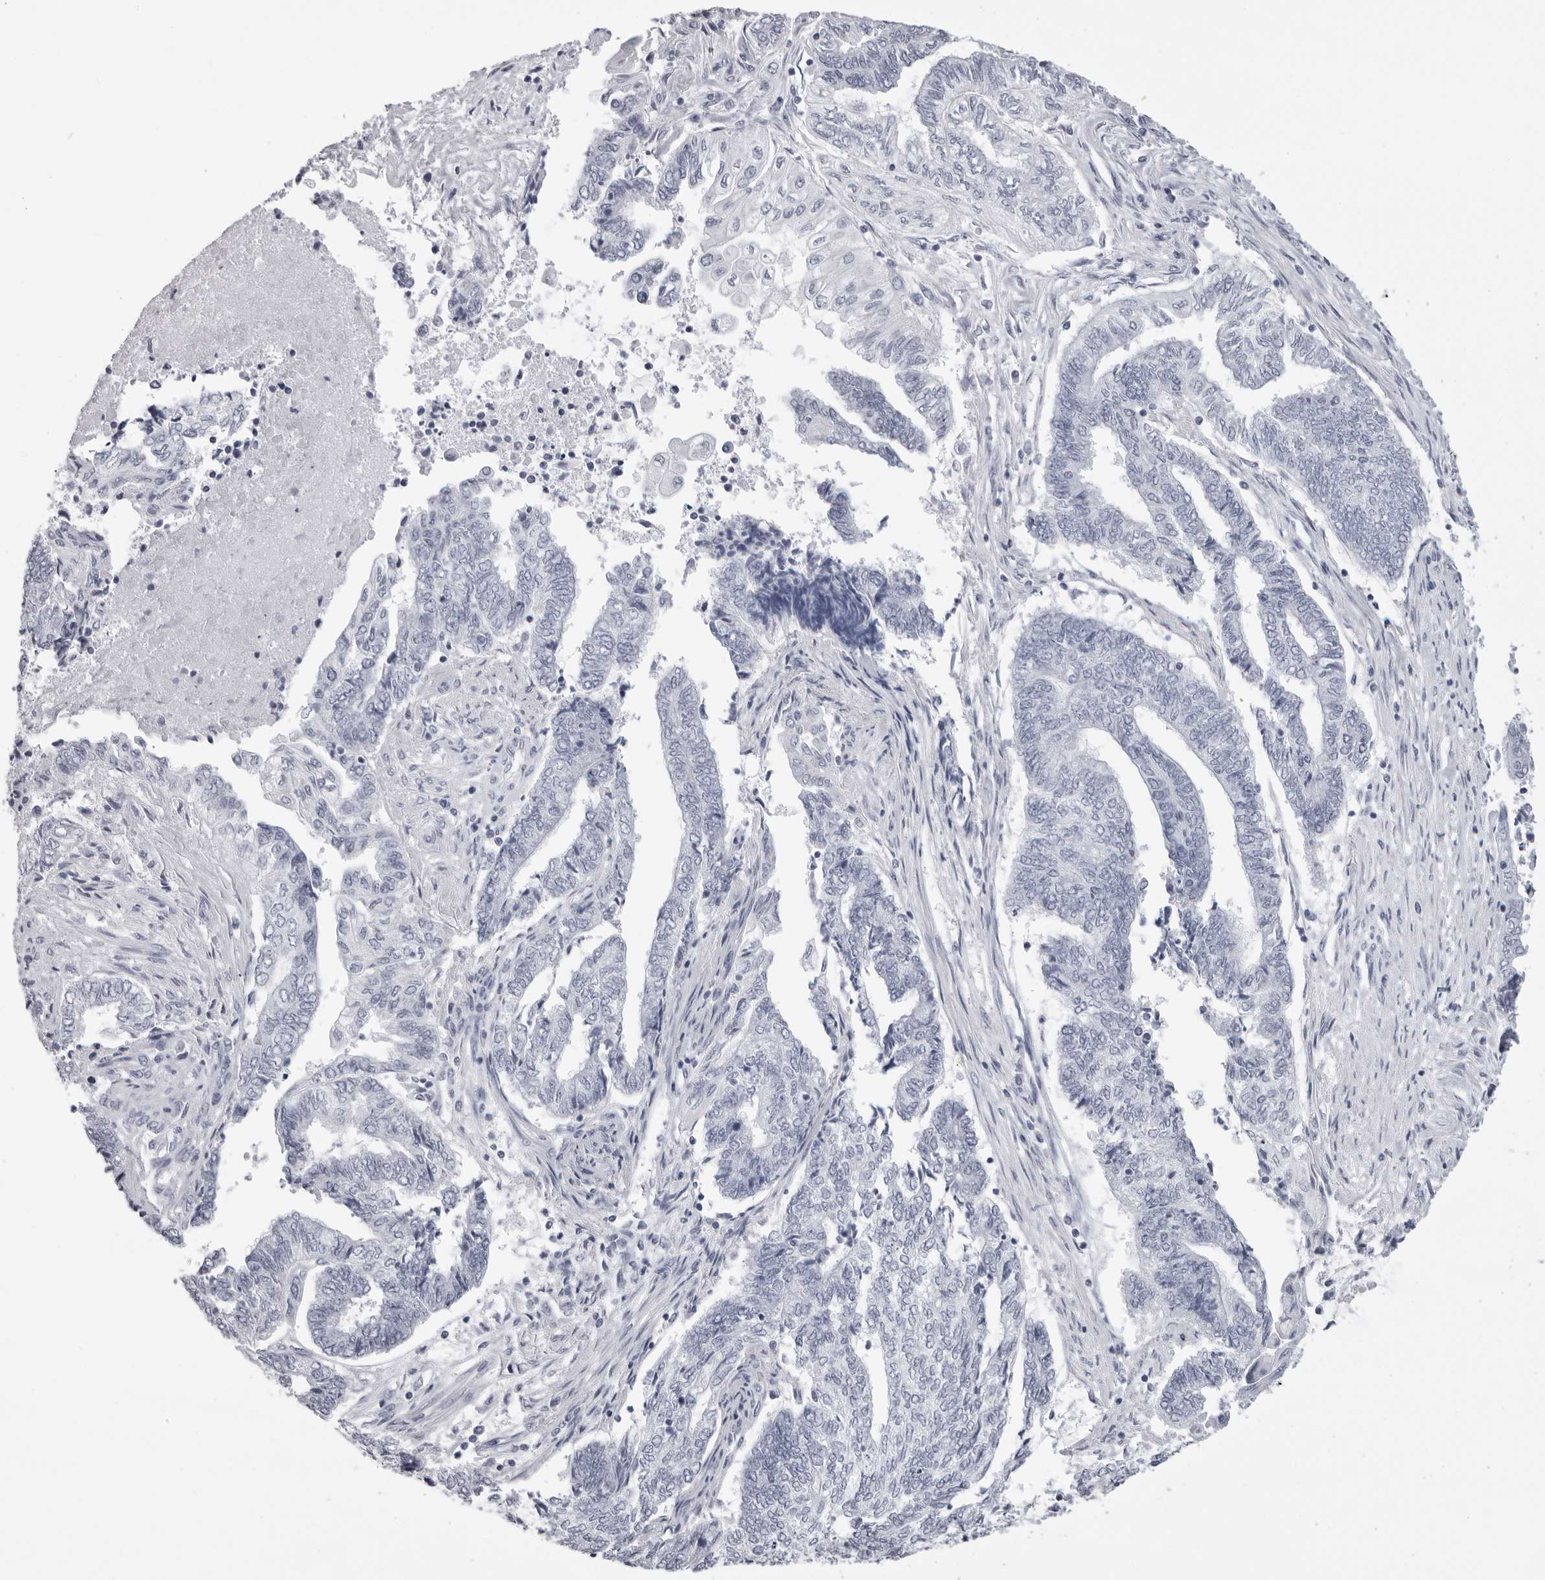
{"staining": {"intensity": "negative", "quantity": "none", "location": "none"}, "tissue": "endometrial cancer", "cell_type": "Tumor cells", "image_type": "cancer", "snomed": [{"axis": "morphology", "description": "Adenocarcinoma, NOS"}, {"axis": "topography", "description": "Uterus"}, {"axis": "topography", "description": "Endometrium"}], "caption": "IHC histopathology image of neoplastic tissue: human adenocarcinoma (endometrial) stained with DAB displays no significant protein staining in tumor cells. The staining is performed using DAB brown chromogen with nuclei counter-stained in using hematoxylin.", "gene": "CST1", "patient": {"sex": "female", "age": 70}}